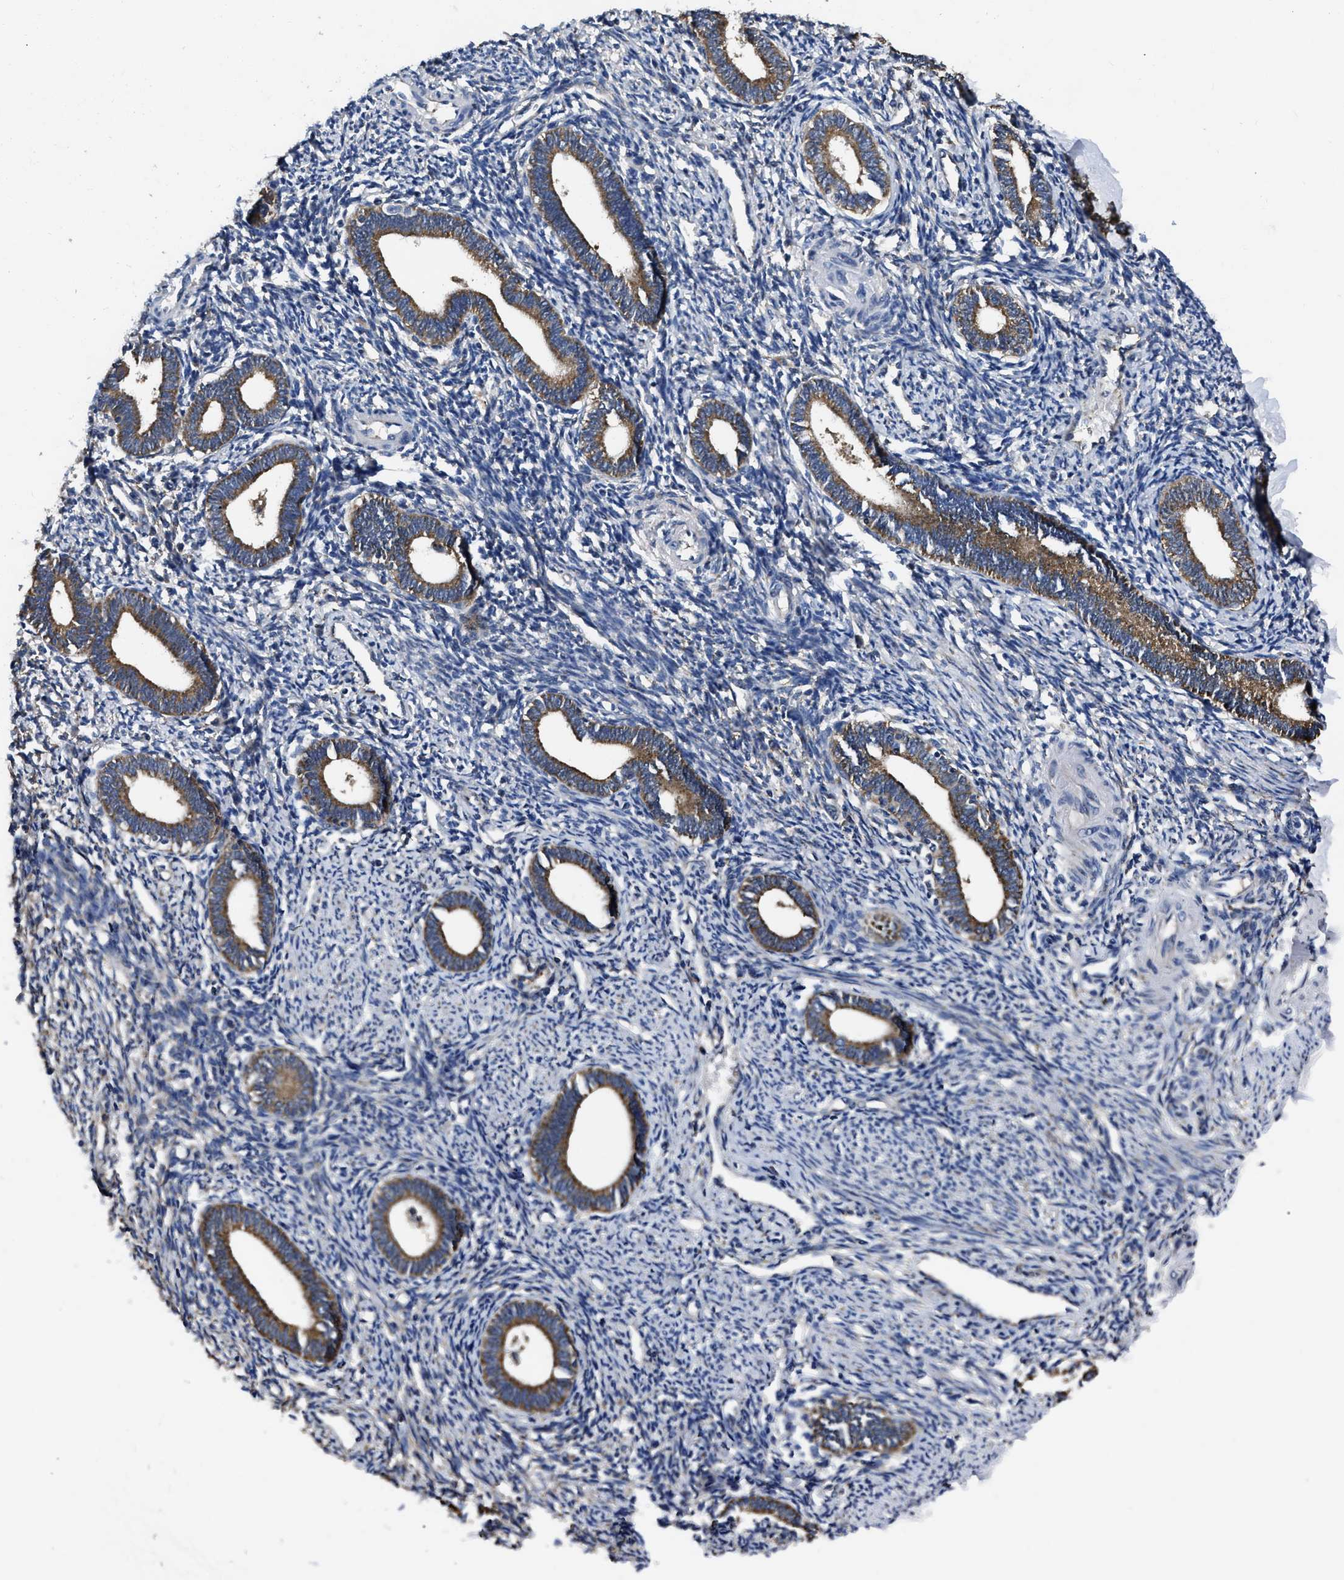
{"staining": {"intensity": "negative", "quantity": "none", "location": "none"}, "tissue": "endometrium", "cell_type": "Cells in endometrial stroma", "image_type": "normal", "snomed": [{"axis": "morphology", "description": "Normal tissue, NOS"}, {"axis": "topography", "description": "Endometrium"}], "caption": "The micrograph demonstrates no staining of cells in endometrial stroma in benign endometrium. (DAB (3,3'-diaminobenzidine) IHC with hematoxylin counter stain).", "gene": "GET4", "patient": {"sex": "female", "age": 41}}